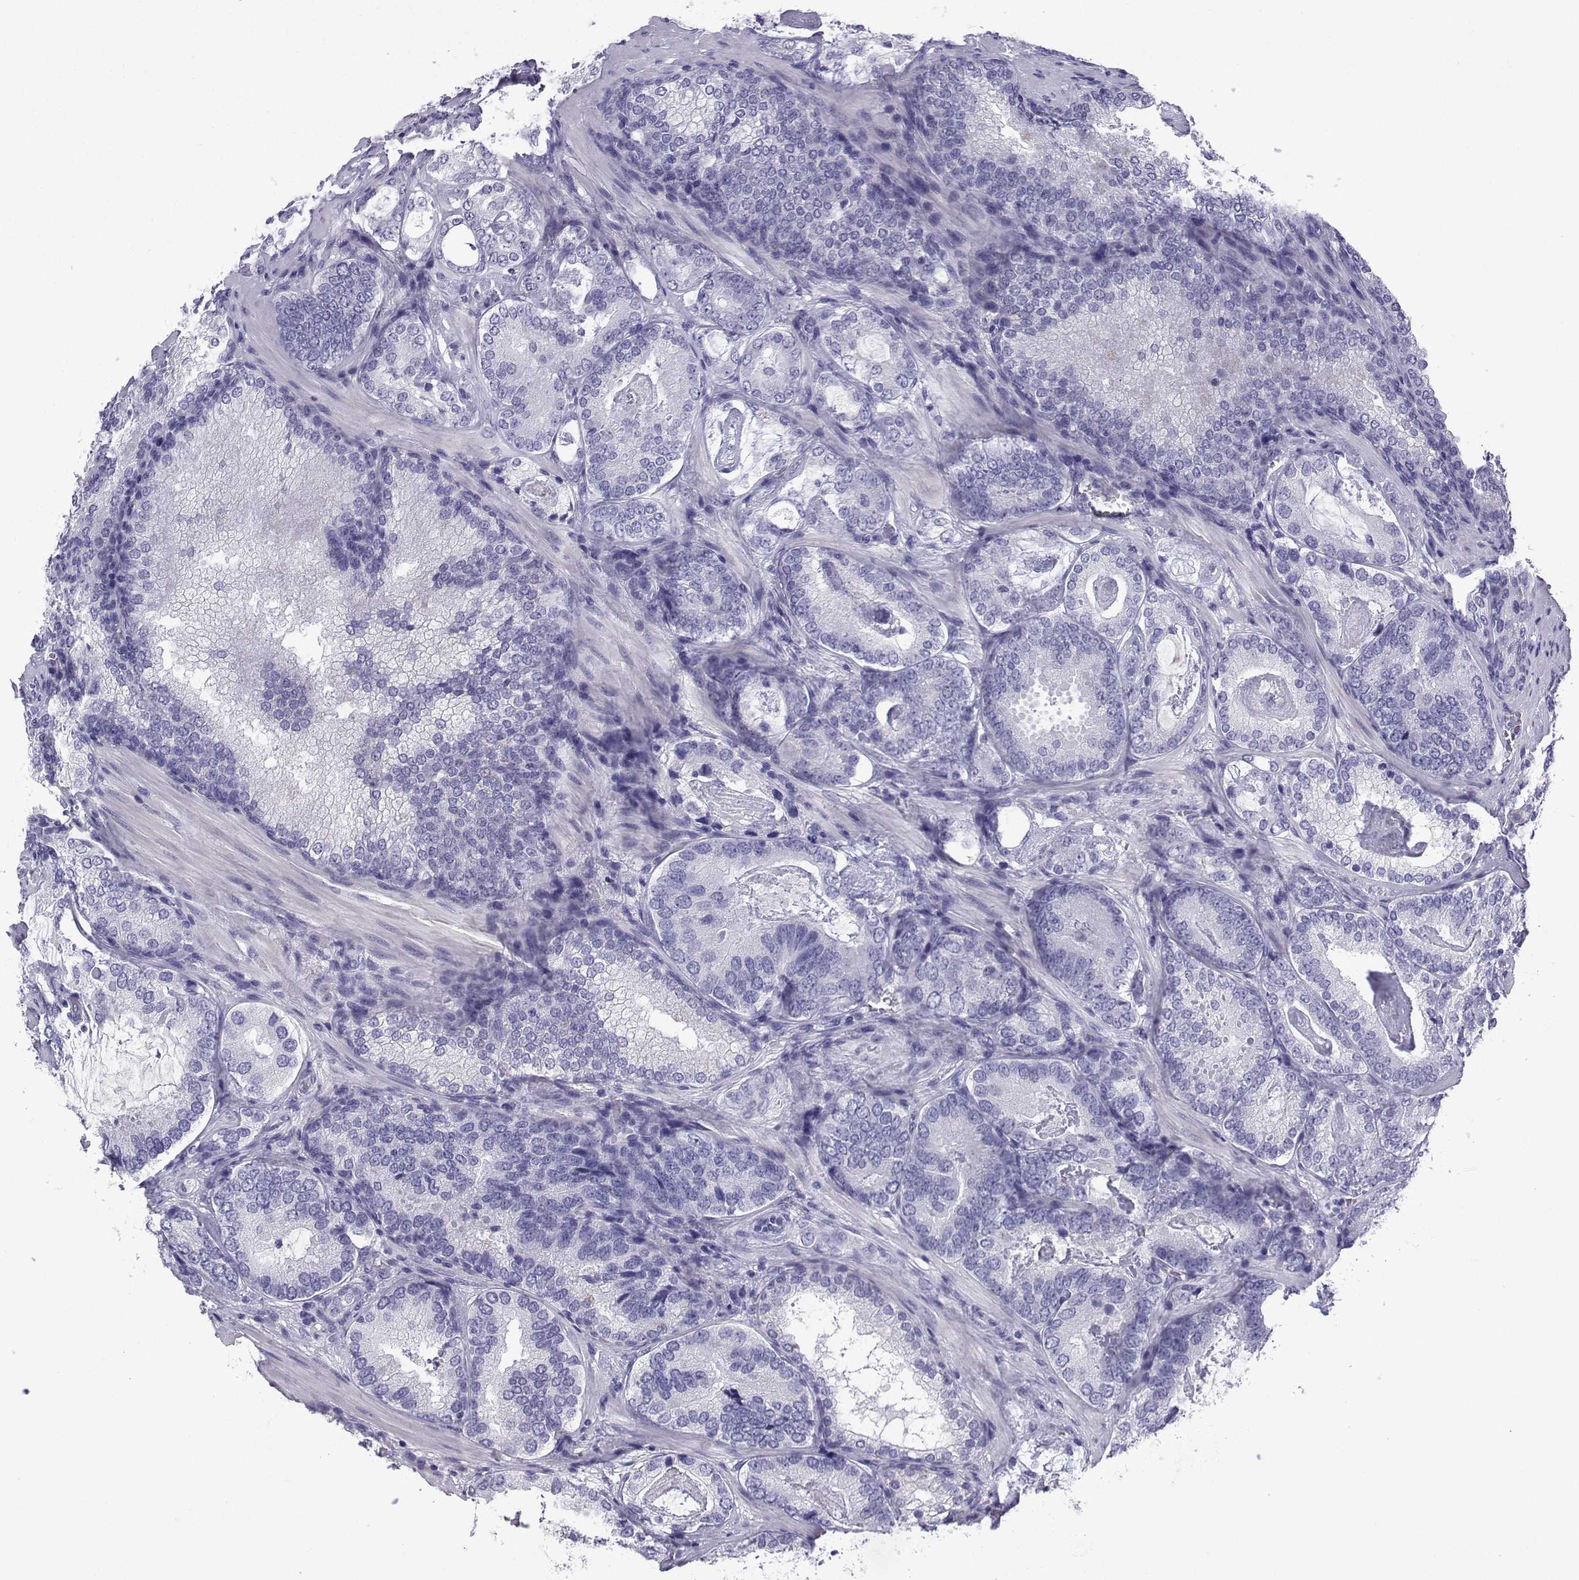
{"staining": {"intensity": "negative", "quantity": "none", "location": "none"}, "tissue": "prostate cancer", "cell_type": "Tumor cells", "image_type": "cancer", "snomed": [{"axis": "morphology", "description": "Adenocarcinoma, Low grade"}, {"axis": "topography", "description": "Prostate"}], "caption": "A micrograph of prostate low-grade adenocarcinoma stained for a protein displays no brown staining in tumor cells. (Stains: DAB (3,3'-diaminobenzidine) immunohistochemistry (IHC) with hematoxylin counter stain, Microscopy: brightfield microscopy at high magnification).", "gene": "TRIM46", "patient": {"sex": "male", "age": 60}}